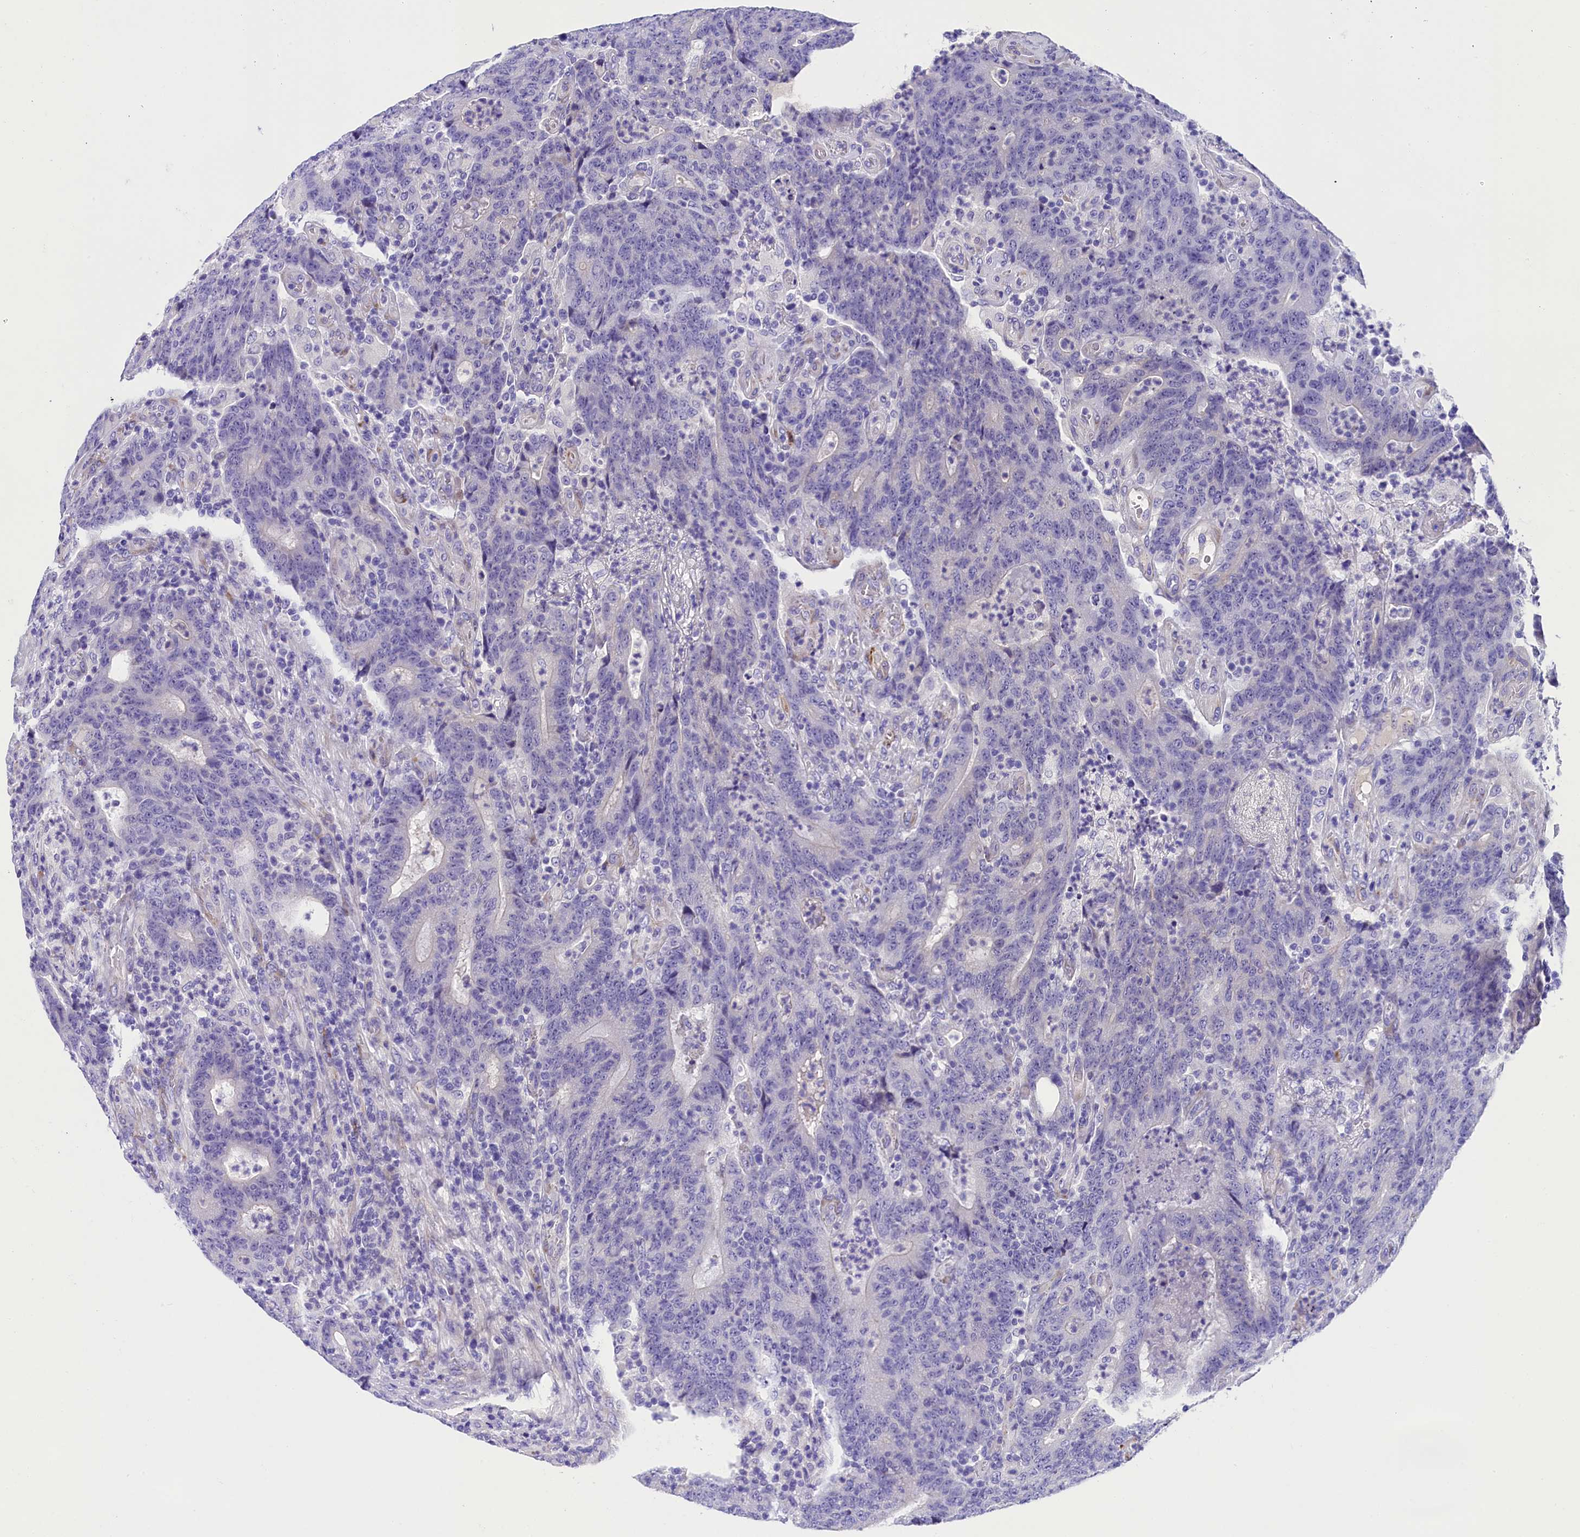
{"staining": {"intensity": "negative", "quantity": "none", "location": "none"}, "tissue": "colorectal cancer", "cell_type": "Tumor cells", "image_type": "cancer", "snomed": [{"axis": "morphology", "description": "Adenocarcinoma, NOS"}, {"axis": "topography", "description": "Colon"}], "caption": "Protein analysis of colorectal adenocarcinoma reveals no significant positivity in tumor cells.", "gene": "SOD3", "patient": {"sex": "female", "age": 75}}